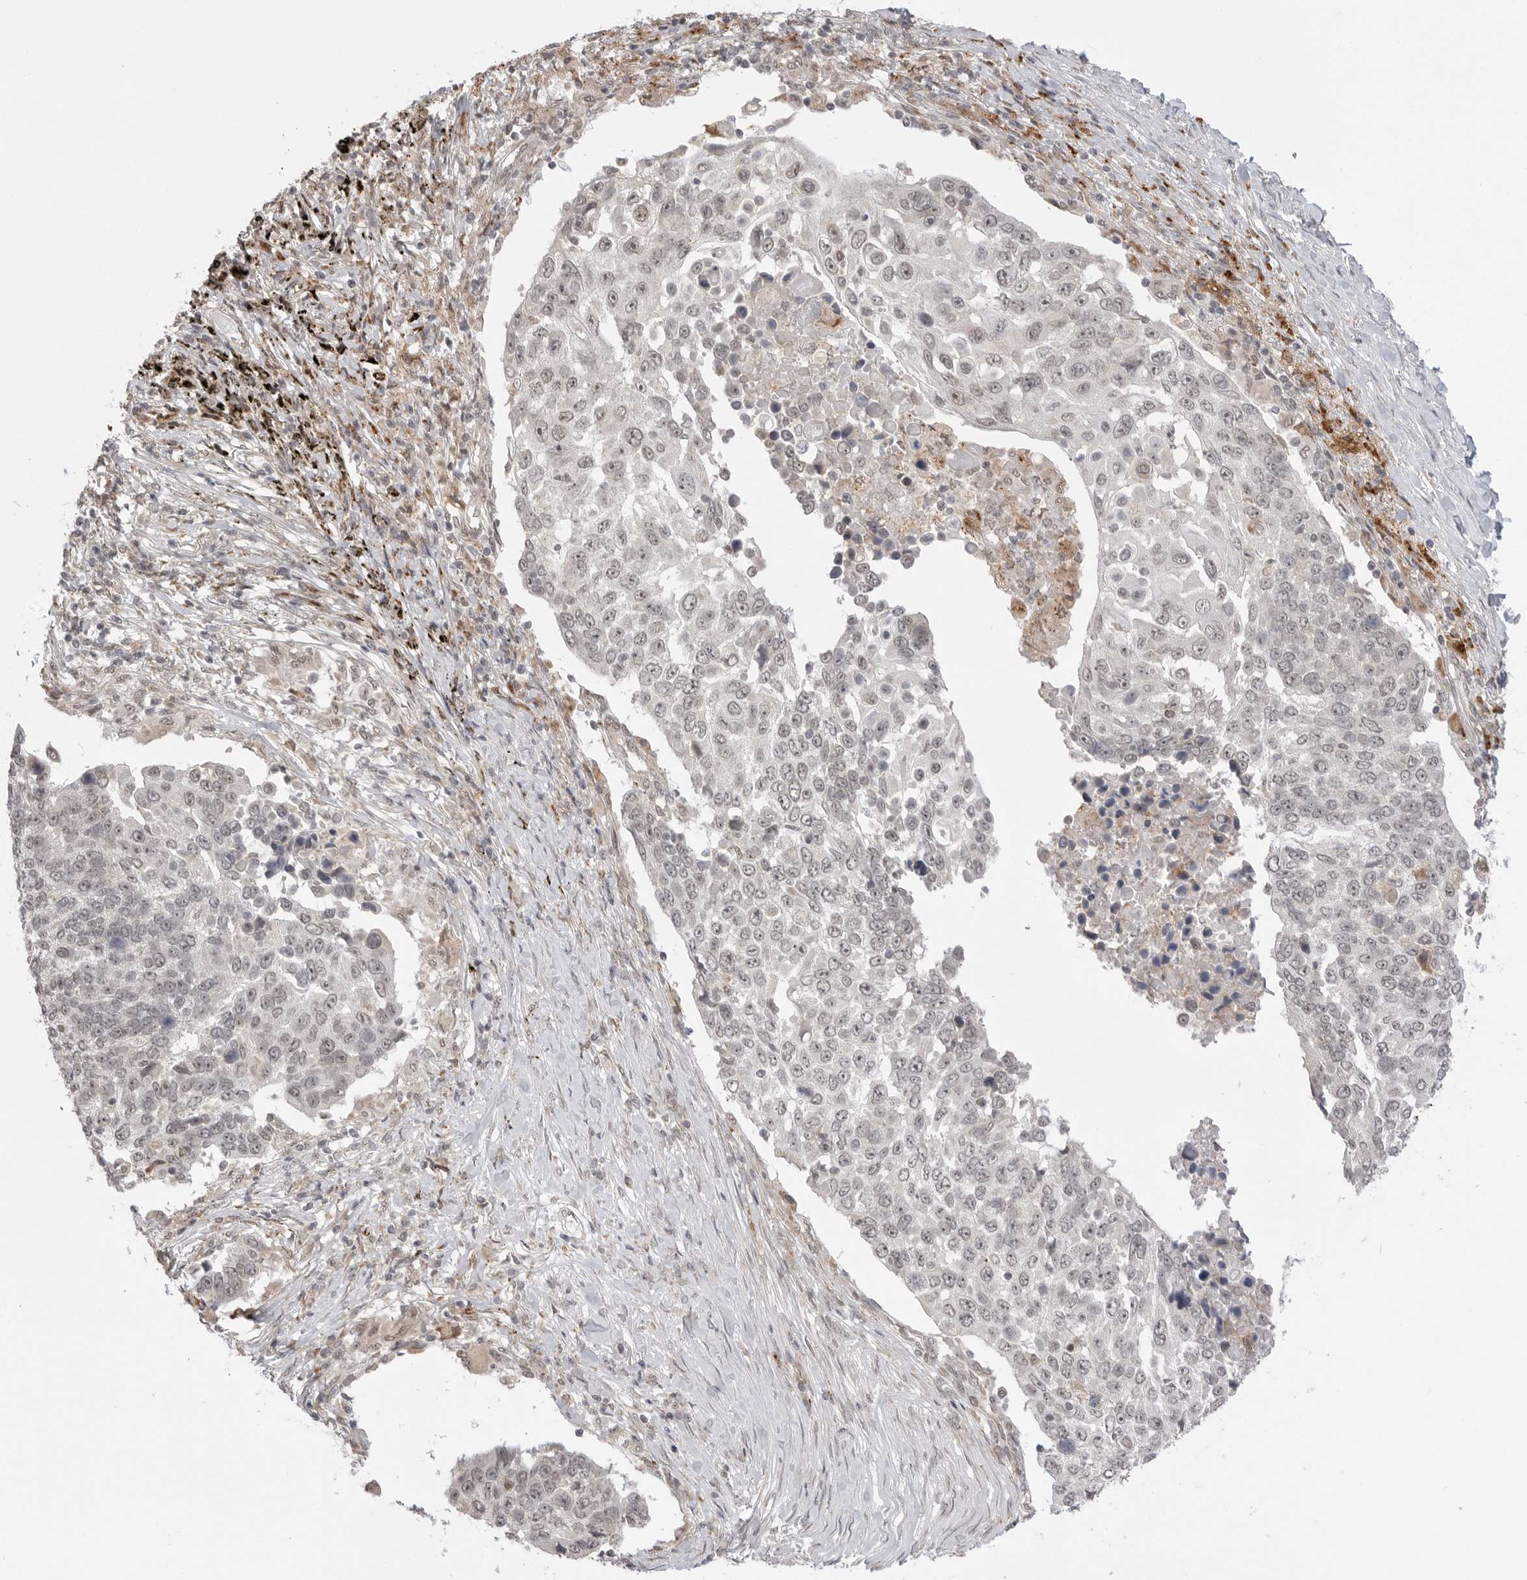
{"staining": {"intensity": "weak", "quantity": "25%-75%", "location": "nuclear"}, "tissue": "lung cancer", "cell_type": "Tumor cells", "image_type": "cancer", "snomed": [{"axis": "morphology", "description": "Squamous cell carcinoma, NOS"}, {"axis": "topography", "description": "Lung"}], "caption": "The histopathology image displays a brown stain indicating the presence of a protein in the nuclear of tumor cells in lung squamous cell carcinoma. (DAB IHC, brown staining for protein, blue staining for nuclei).", "gene": "KALRN", "patient": {"sex": "male", "age": 66}}